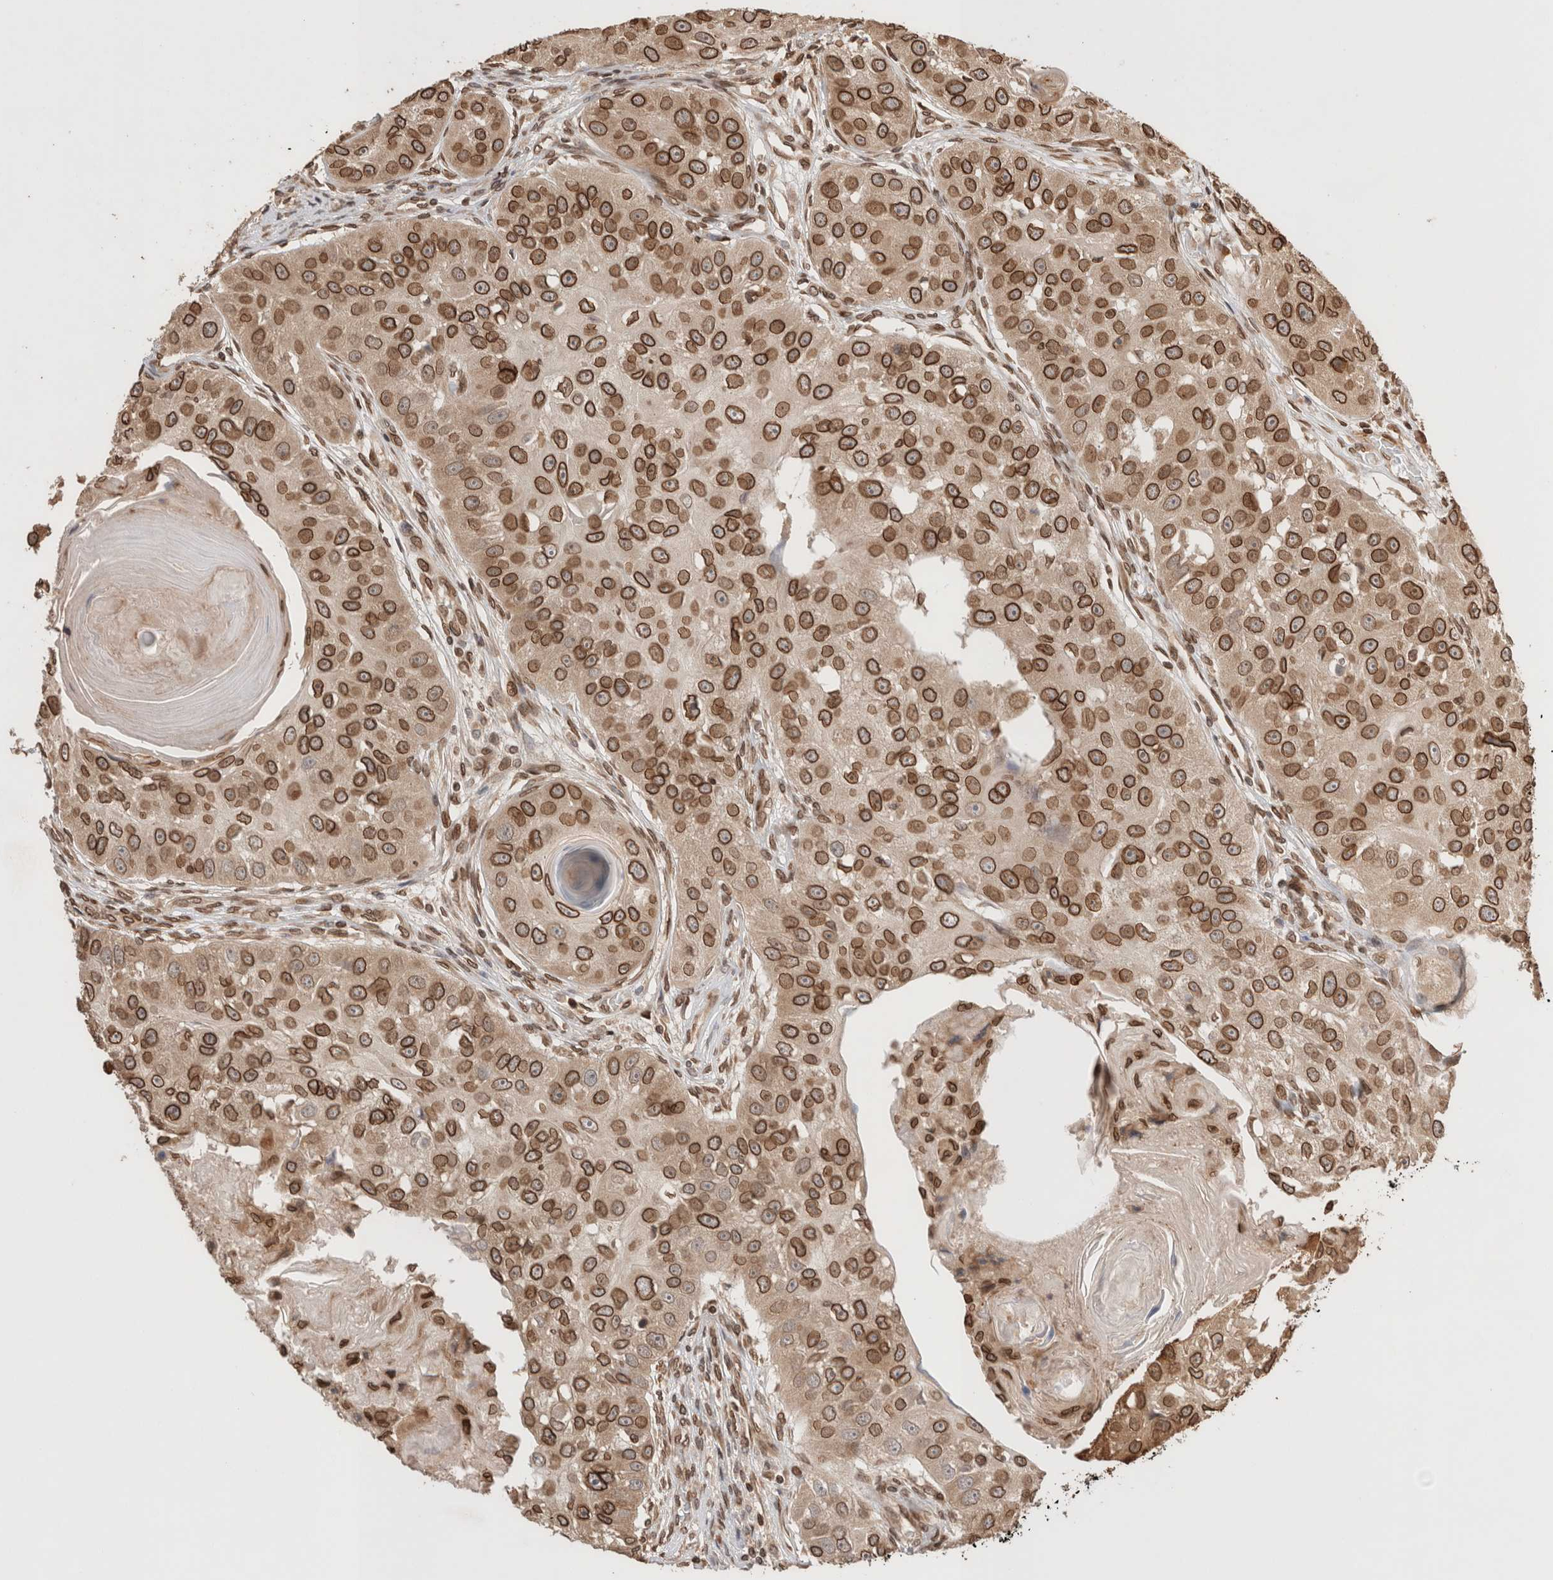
{"staining": {"intensity": "strong", "quantity": ">75%", "location": "cytoplasmic/membranous,nuclear"}, "tissue": "head and neck cancer", "cell_type": "Tumor cells", "image_type": "cancer", "snomed": [{"axis": "morphology", "description": "Normal tissue, NOS"}, {"axis": "morphology", "description": "Squamous cell carcinoma, NOS"}, {"axis": "topography", "description": "Skeletal muscle"}, {"axis": "topography", "description": "Head-Neck"}], "caption": "The histopathology image exhibits a brown stain indicating the presence of a protein in the cytoplasmic/membranous and nuclear of tumor cells in head and neck squamous cell carcinoma. Nuclei are stained in blue.", "gene": "TPR", "patient": {"sex": "male", "age": 51}}